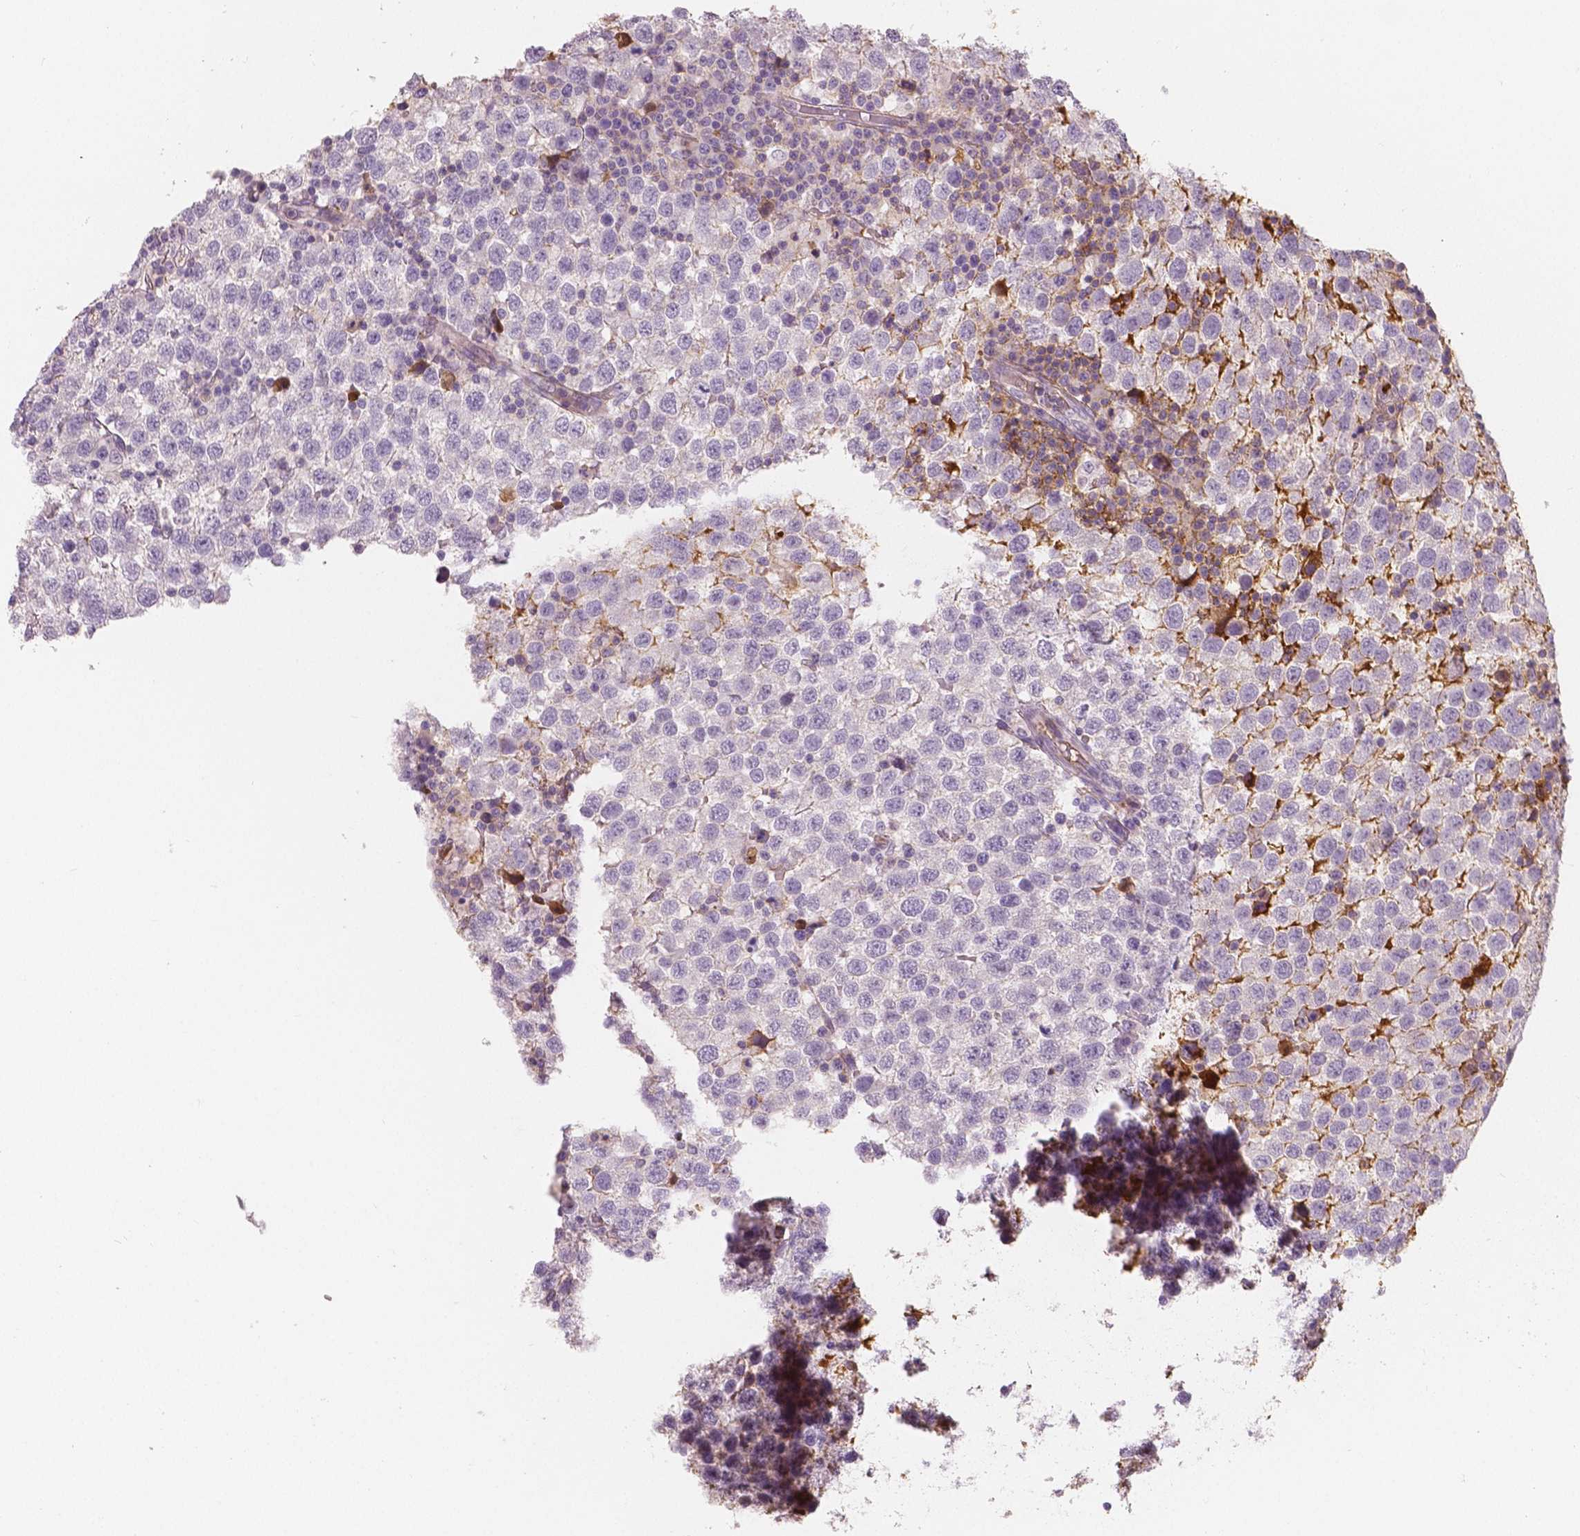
{"staining": {"intensity": "negative", "quantity": "none", "location": "none"}, "tissue": "testis cancer", "cell_type": "Tumor cells", "image_type": "cancer", "snomed": [{"axis": "morphology", "description": "Seminoma, NOS"}, {"axis": "topography", "description": "Testis"}], "caption": "DAB immunohistochemical staining of human testis cancer (seminoma) exhibits no significant positivity in tumor cells. (Stains: DAB (3,3'-diaminobenzidine) IHC with hematoxylin counter stain, Microscopy: brightfield microscopy at high magnification).", "gene": "APOA4", "patient": {"sex": "male", "age": 34}}